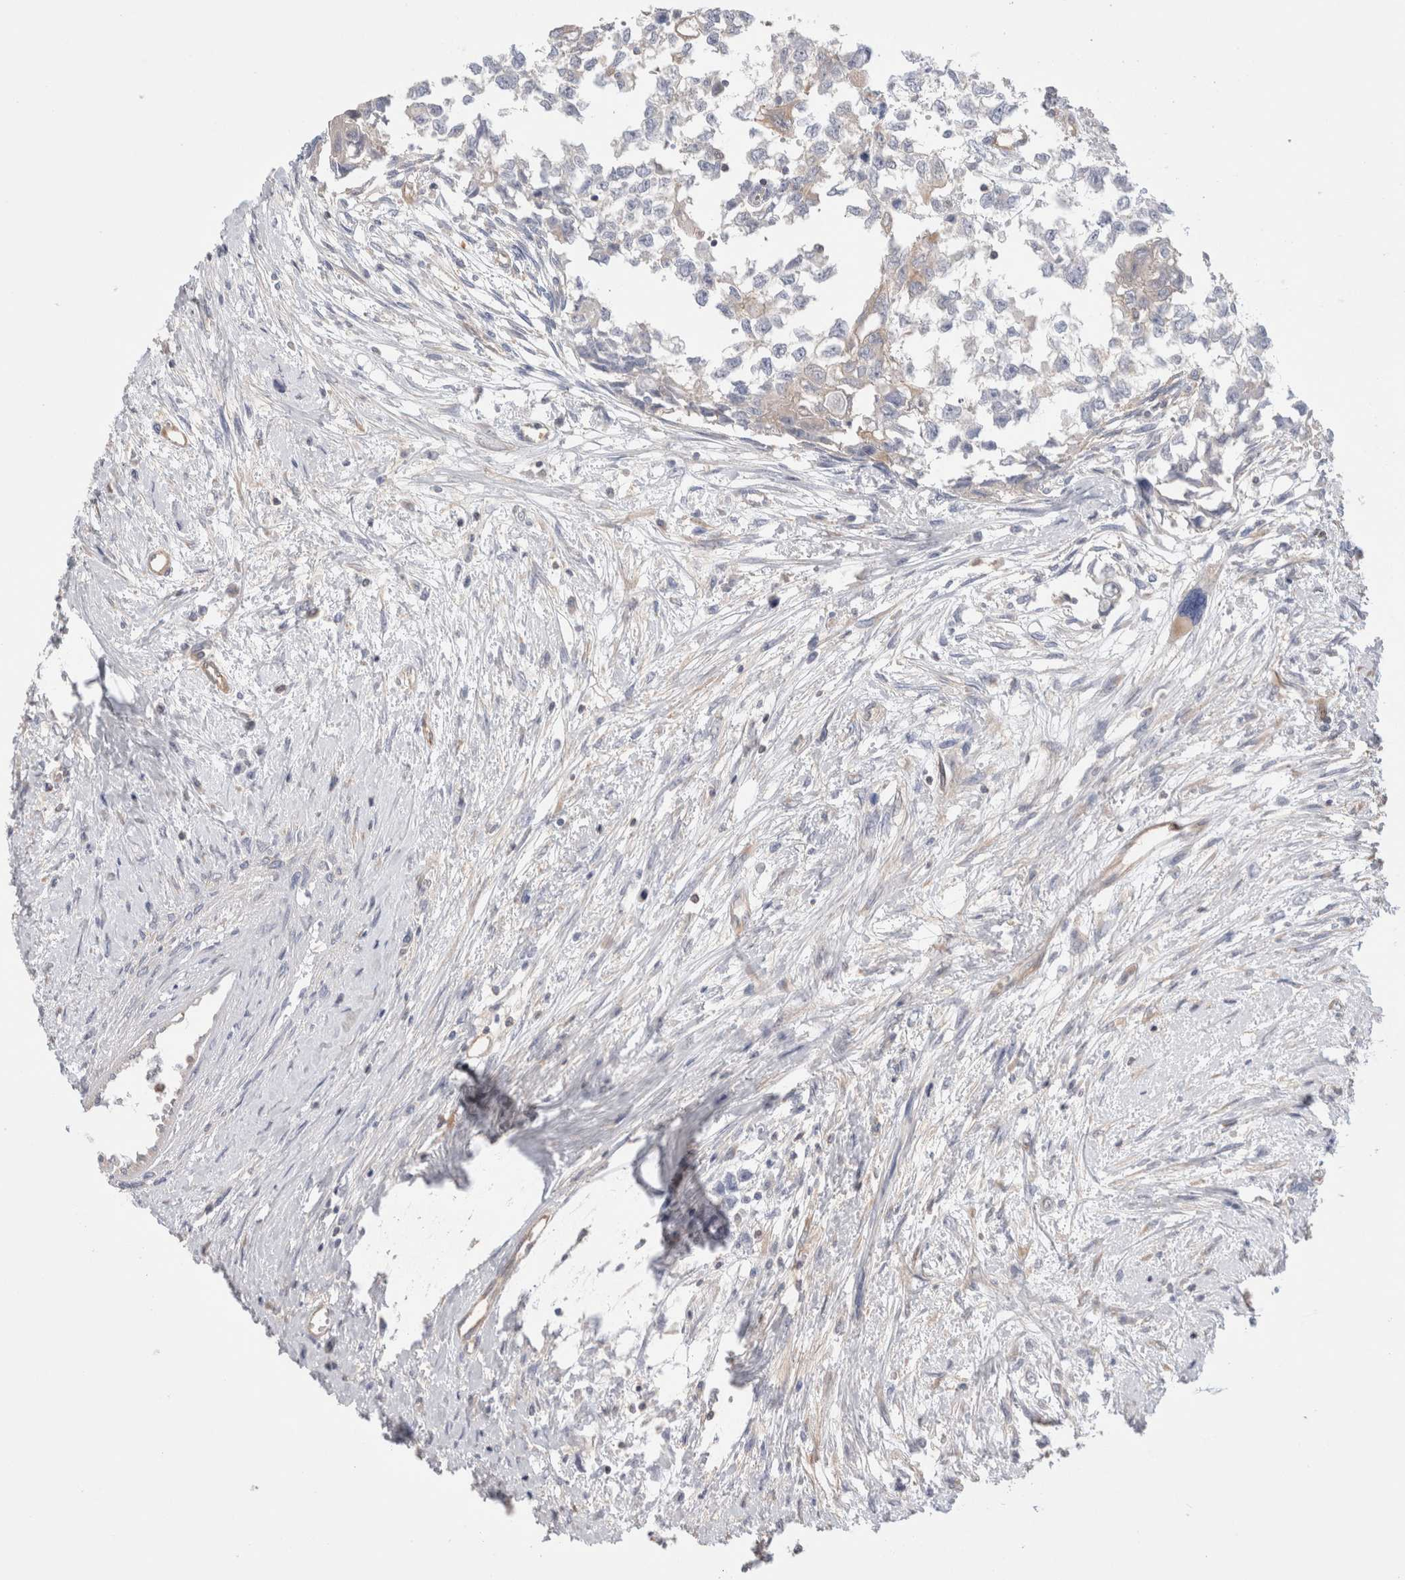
{"staining": {"intensity": "negative", "quantity": "none", "location": "none"}, "tissue": "testis cancer", "cell_type": "Tumor cells", "image_type": "cancer", "snomed": [{"axis": "morphology", "description": "Seminoma, NOS"}, {"axis": "morphology", "description": "Carcinoma, Embryonal, NOS"}, {"axis": "topography", "description": "Testis"}], "caption": "Testis cancer stained for a protein using IHC demonstrates no staining tumor cells.", "gene": "CAPN2", "patient": {"sex": "male", "age": 51}}